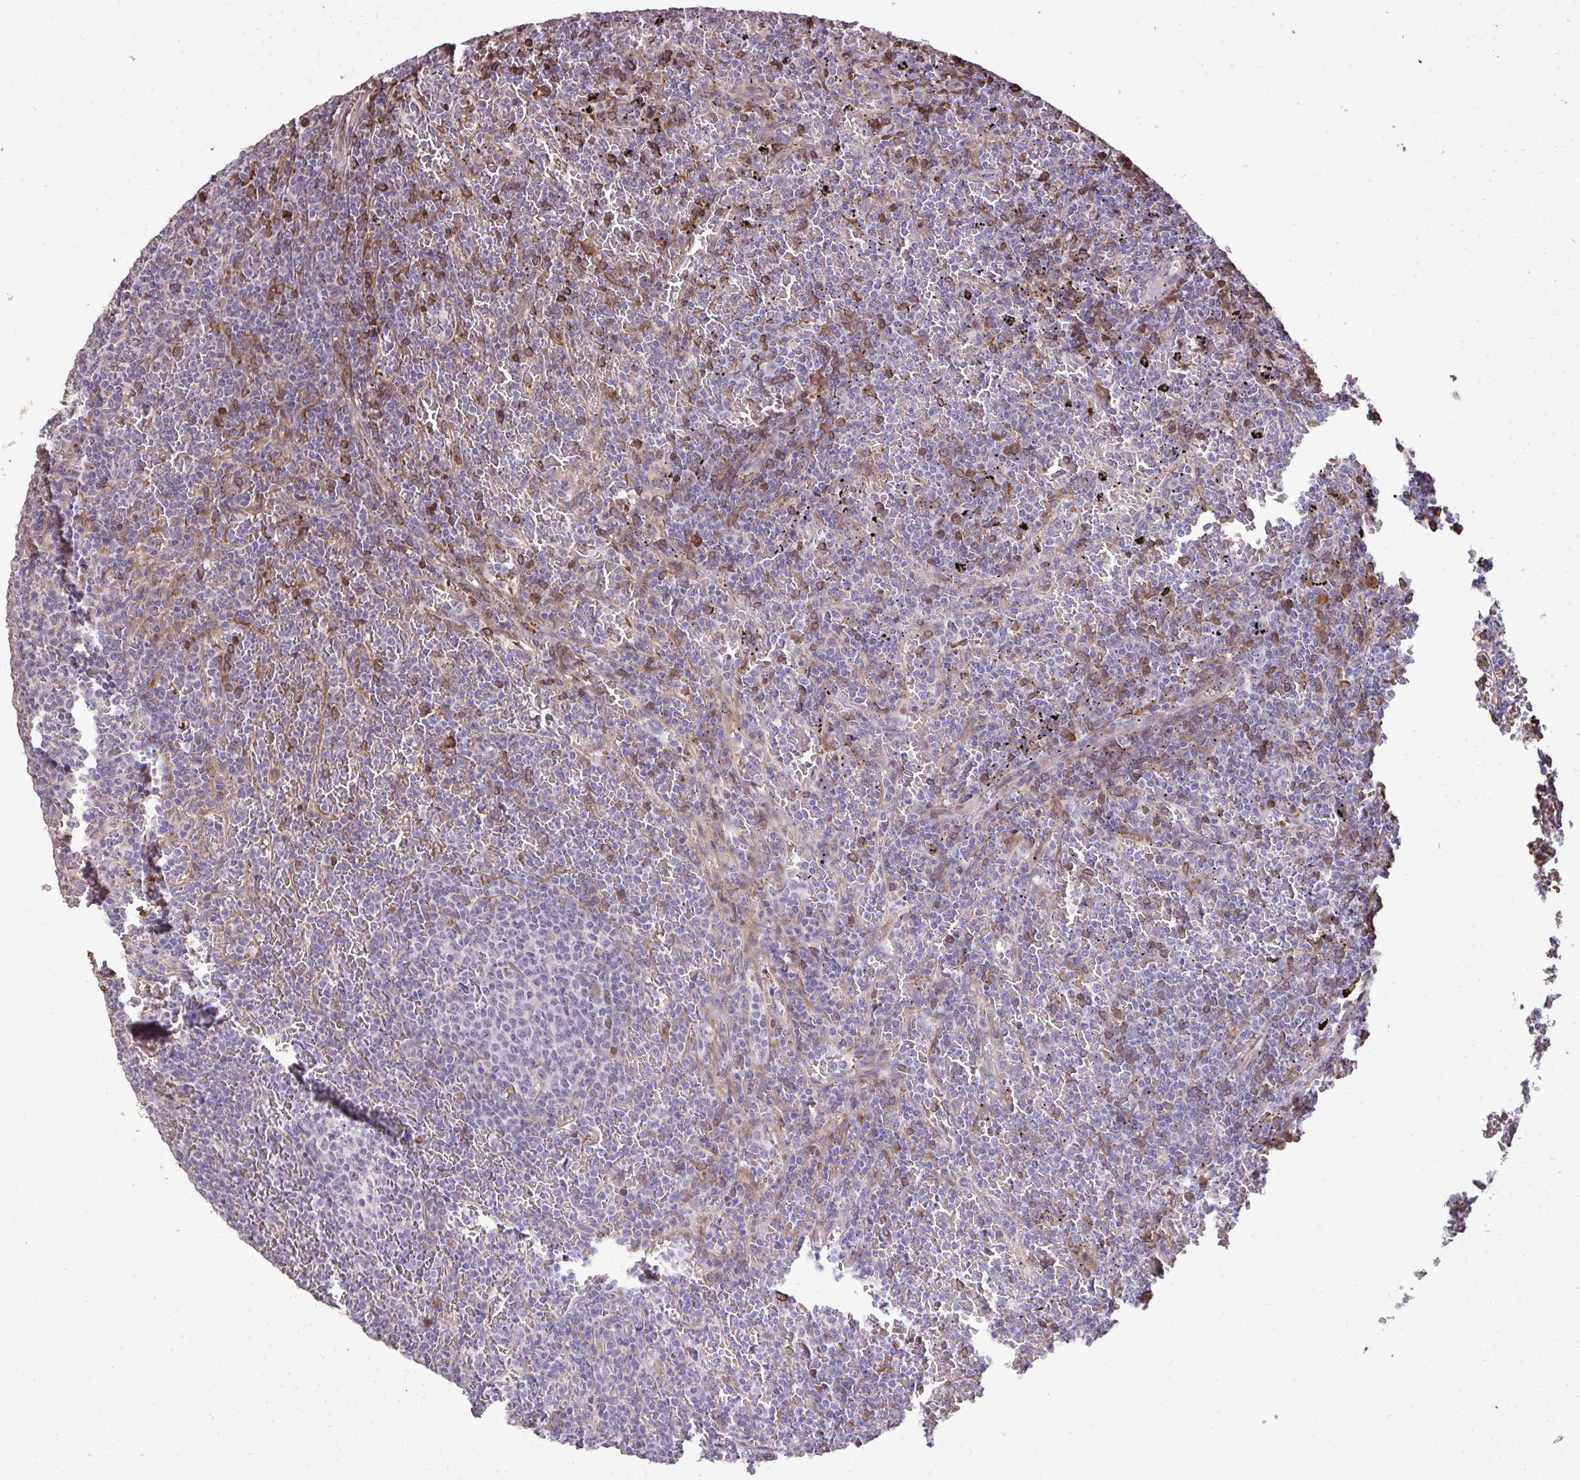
{"staining": {"intensity": "negative", "quantity": "none", "location": "none"}, "tissue": "lymphoma", "cell_type": "Tumor cells", "image_type": "cancer", "snomed": [{"axis": "morphology", "description": "Malignant lymphoma, non-Hodgkin's type, Low grade"}, {"axis": "topography", "description": "Spleen"}], "caption": "This is an immunohistochemistry (IHC) histopathology image of malignant lymphoma, non-Hodgkin's type (low-grade). There is no staining in tumor cells.", "gene": "FIBCD1", "patient": {"sex": "female", "age": 77}}